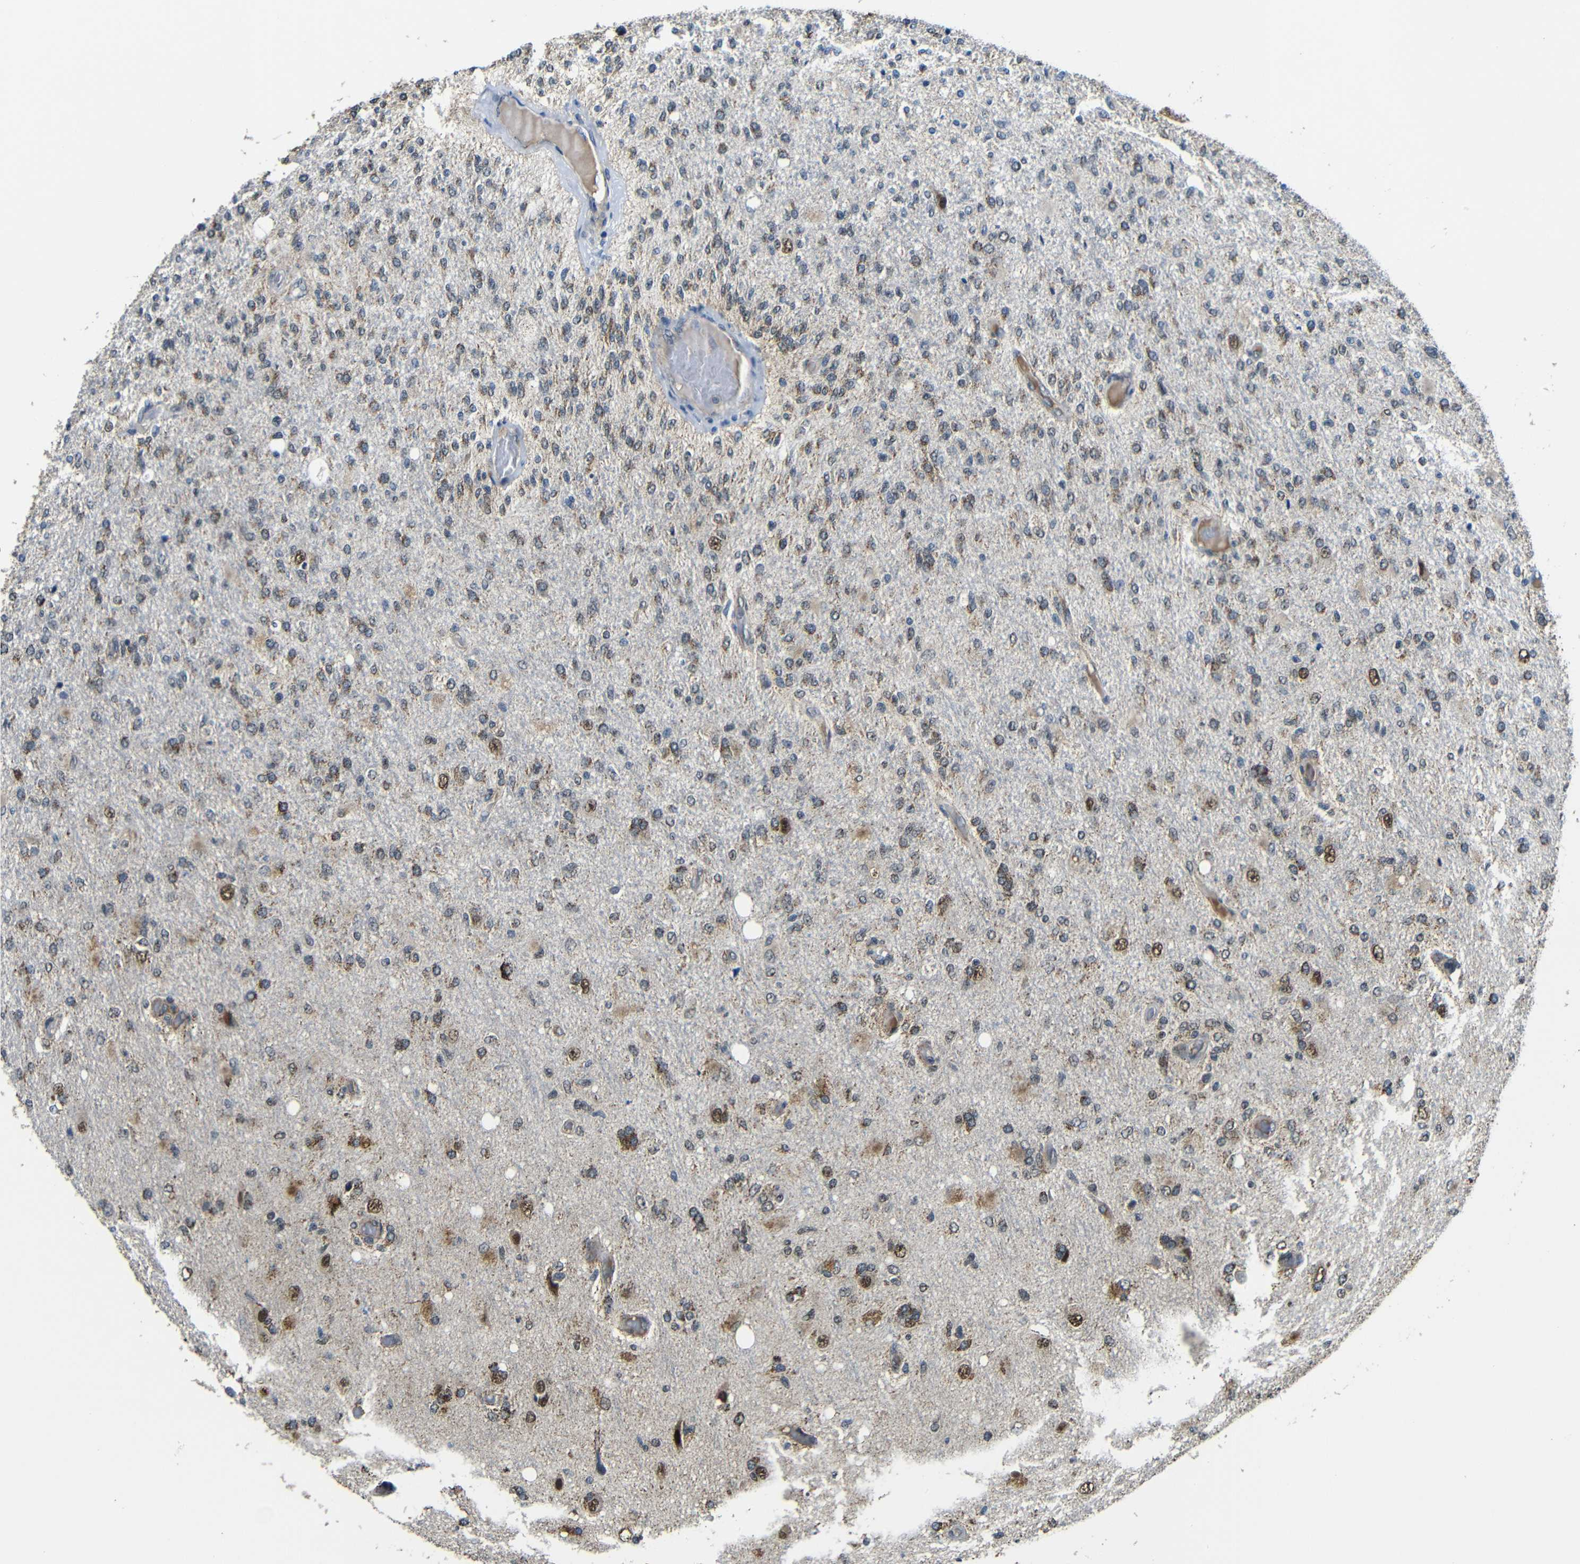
{"staining": {"intensity": "moderate", "quantity": "<25%", "location": "cytoplasmic/membranous,nuclear"}, "tissue": "glioma", "cell_type": "Tumor cells", "image_type": "cancer", "snomed": [{"axis": "morphology", "description": "Normal tissue, NOS"}, {"axis": "morphology", "description": "Glioma, malignant, High grade"}, {"axis": "topography", "description": "Cerebral cortex"}], "caption": "Glioma tissue demonstrates moderate cytoplasmic/membranous and nuclear staining in about <25% of tumor cells (DAB (3,3'-diaminobenzidine) IHC with brightfield microscopy, high magnification).", "gene": "FAM172A", "patient": {"sex": "male", "age": 77}}